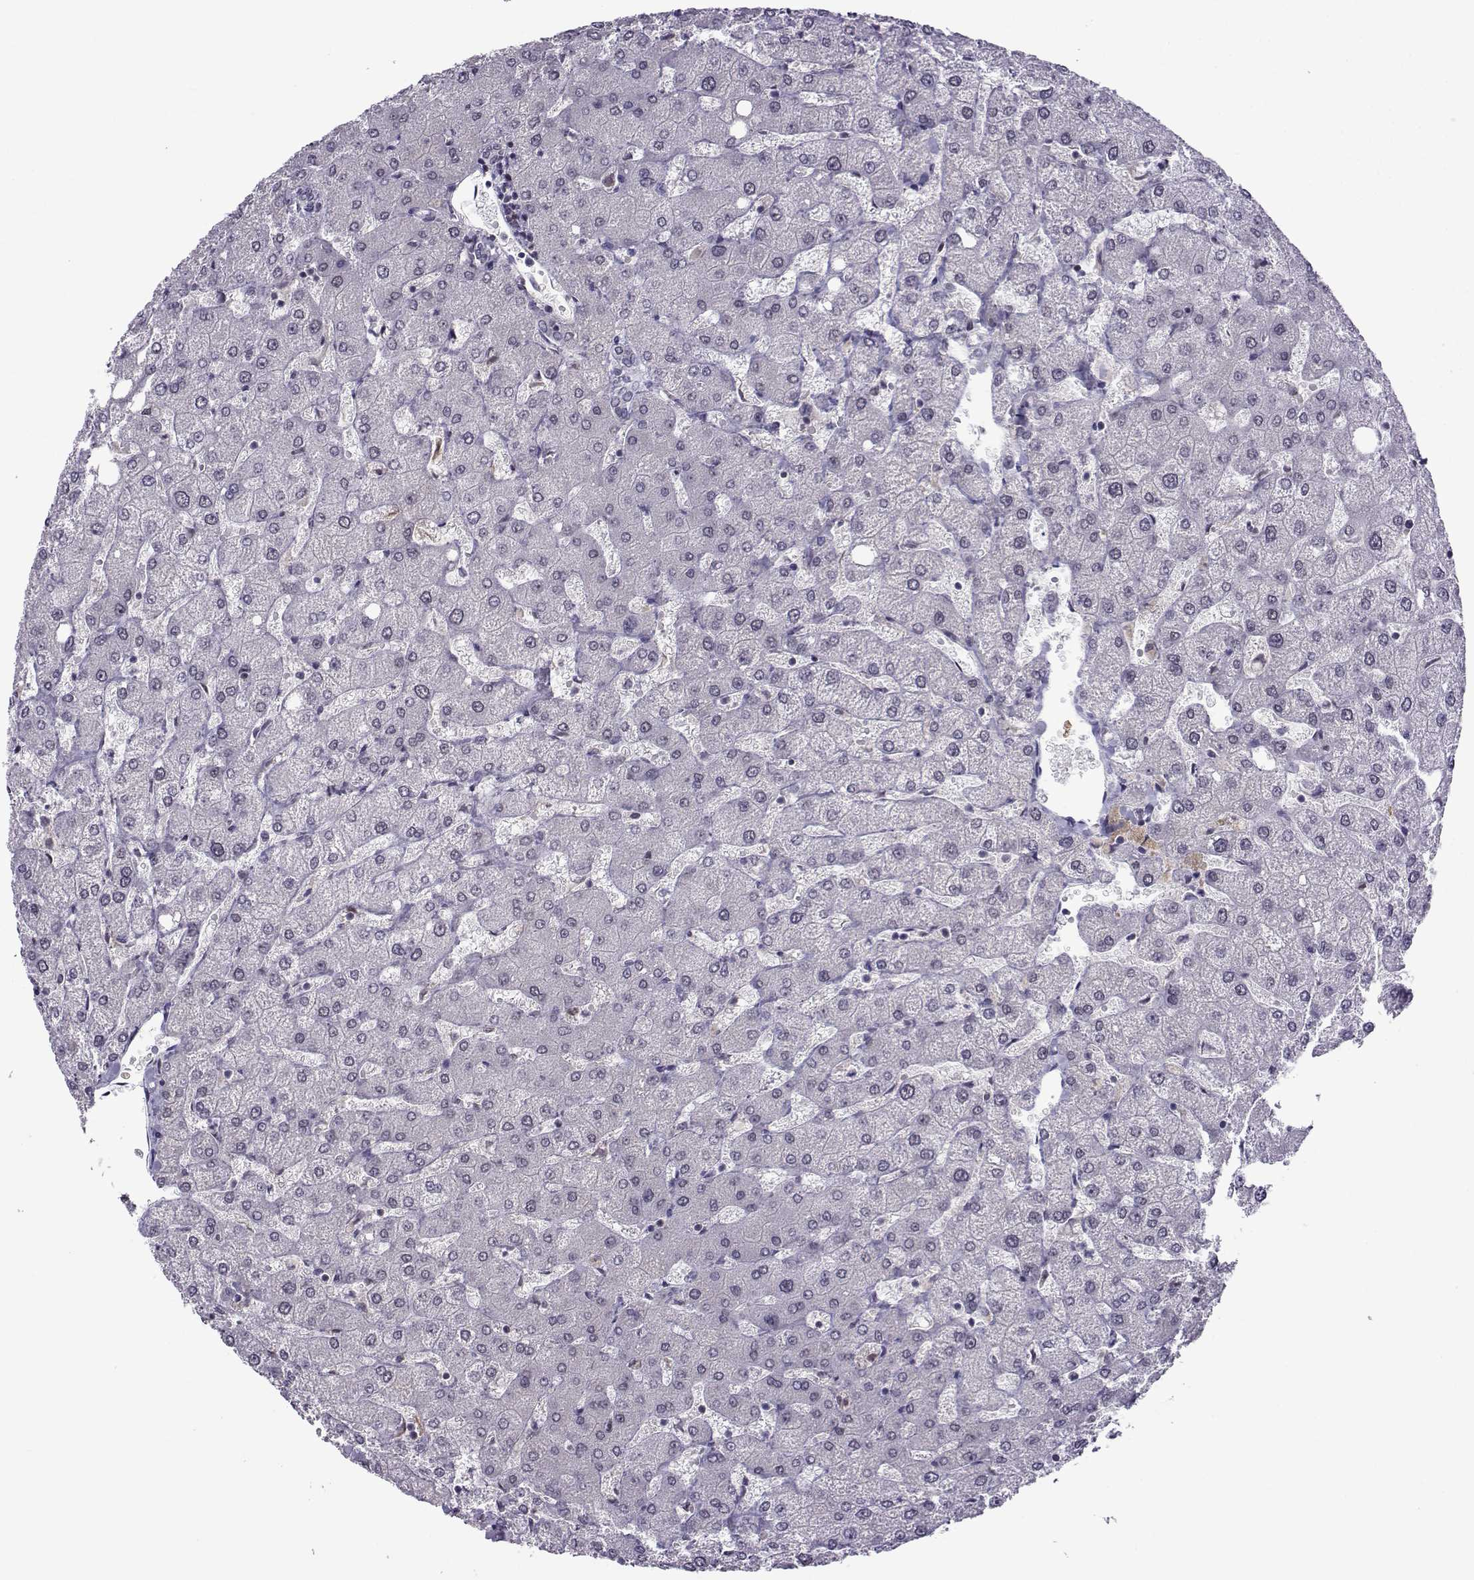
{"staining": {"intensity": "negative", "quantity": "none", "location": "none"}, "tissue": "liver", "cell_type": "Cholangiocytes", "image_type": "normal", "snomed": [{"axis": "morphology", "description": "Normal tissue, NOS"}, {"axis": "topography", "description": "Liver"}], "caption": "Cholangiocytes show no significant expression in benign liver.", "gene": "DDX20", "patient": {"sex": "female", "age": 54}}